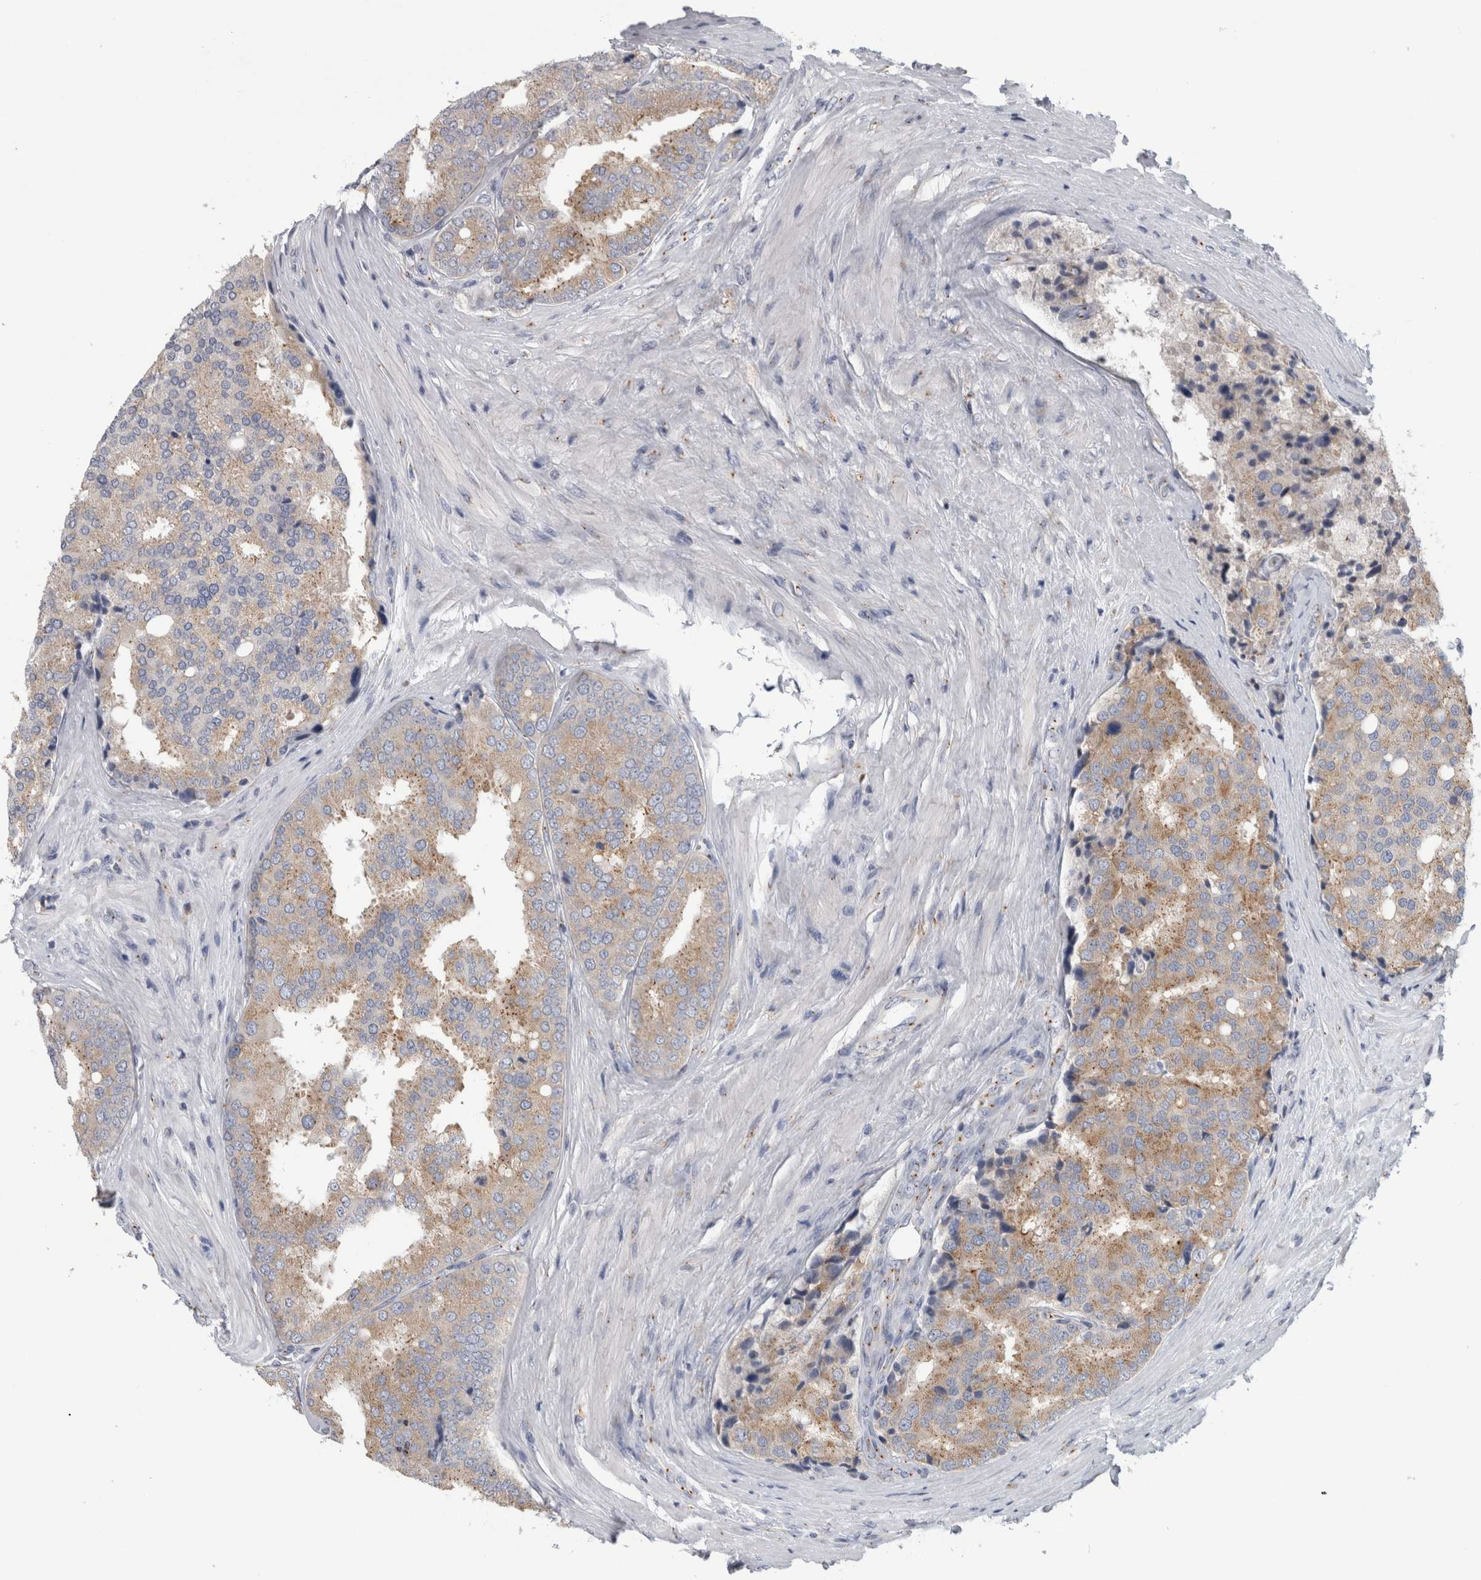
{"staining": {"intensity": "weak", "quantity": "25%-75%", "location": "cytoplasmic/membranous"}, "tissue": "prostate cancer", "cell_type": "Tumor cells", "image_type": "cancer", "snomed": [{"axis": "morphology", "description": "Adenocarcinoma, High grade"}, {"axis": "topography", "description": "Prostate"}], "caption": "Prostate adenocarcinoma (high-grade) tissue reveals weak cytoplasmic/membranous staining in approximately 25%-75% of tumor cells, visualized by immunohistochemistry. (Stains: DAB (3,3'-diaminobenzidine) in brown, nuclei in blue, Microscopy: brightfield microscopy at high magnification).", "gene": "AKAP9", "patient": {"sex": "male", "age": 50}}